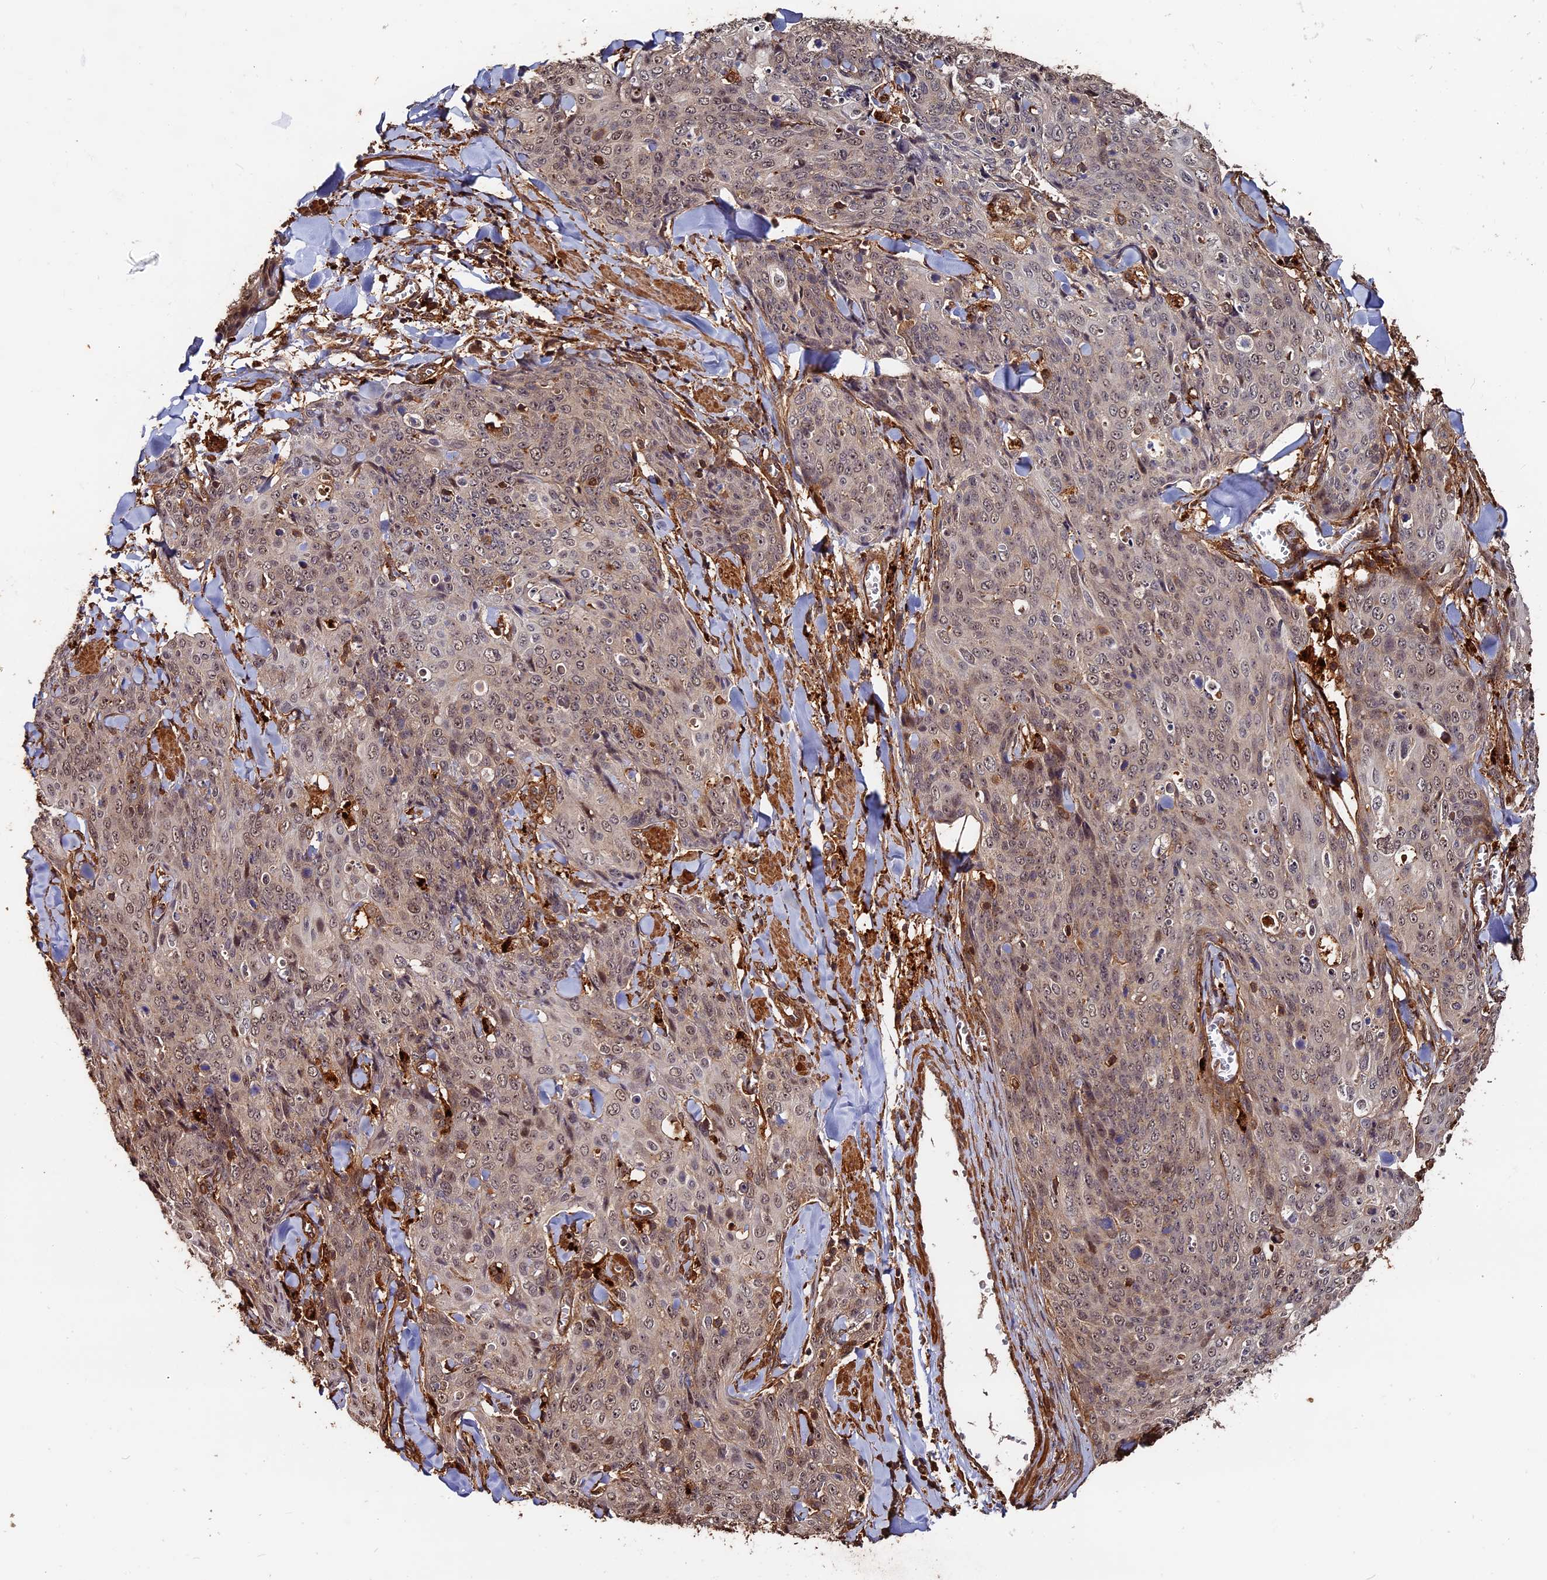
{"staining": {"intensity": "weak", "quantity": "25%-75%", "location": "cytoplasmic/membranous,nuclear"}, "tissue": "skin cancer", "cell_type": "Tumor cells", "image_type": "cancer", "snomed": [{"axis": "morphology", "description": "Squamous cell carcinoma, NOS"}, {"axis": "topography", "description": "Skin"}, {"axis": "topography", "description": "Vulva"}], "caption": "DAB (3,3'-diaminobenzidine) immunohistochemical staining of human squamous cell carcinoma (skin) reveals weak cytoplasmic/membranous and nuclear protein positivity in about 25%-75% of tumor cells. (Brightfield microscopy of DAB IHC at high magnification).", "gene": "MMP15", "patient": {"sex": "female", "age": 85}}